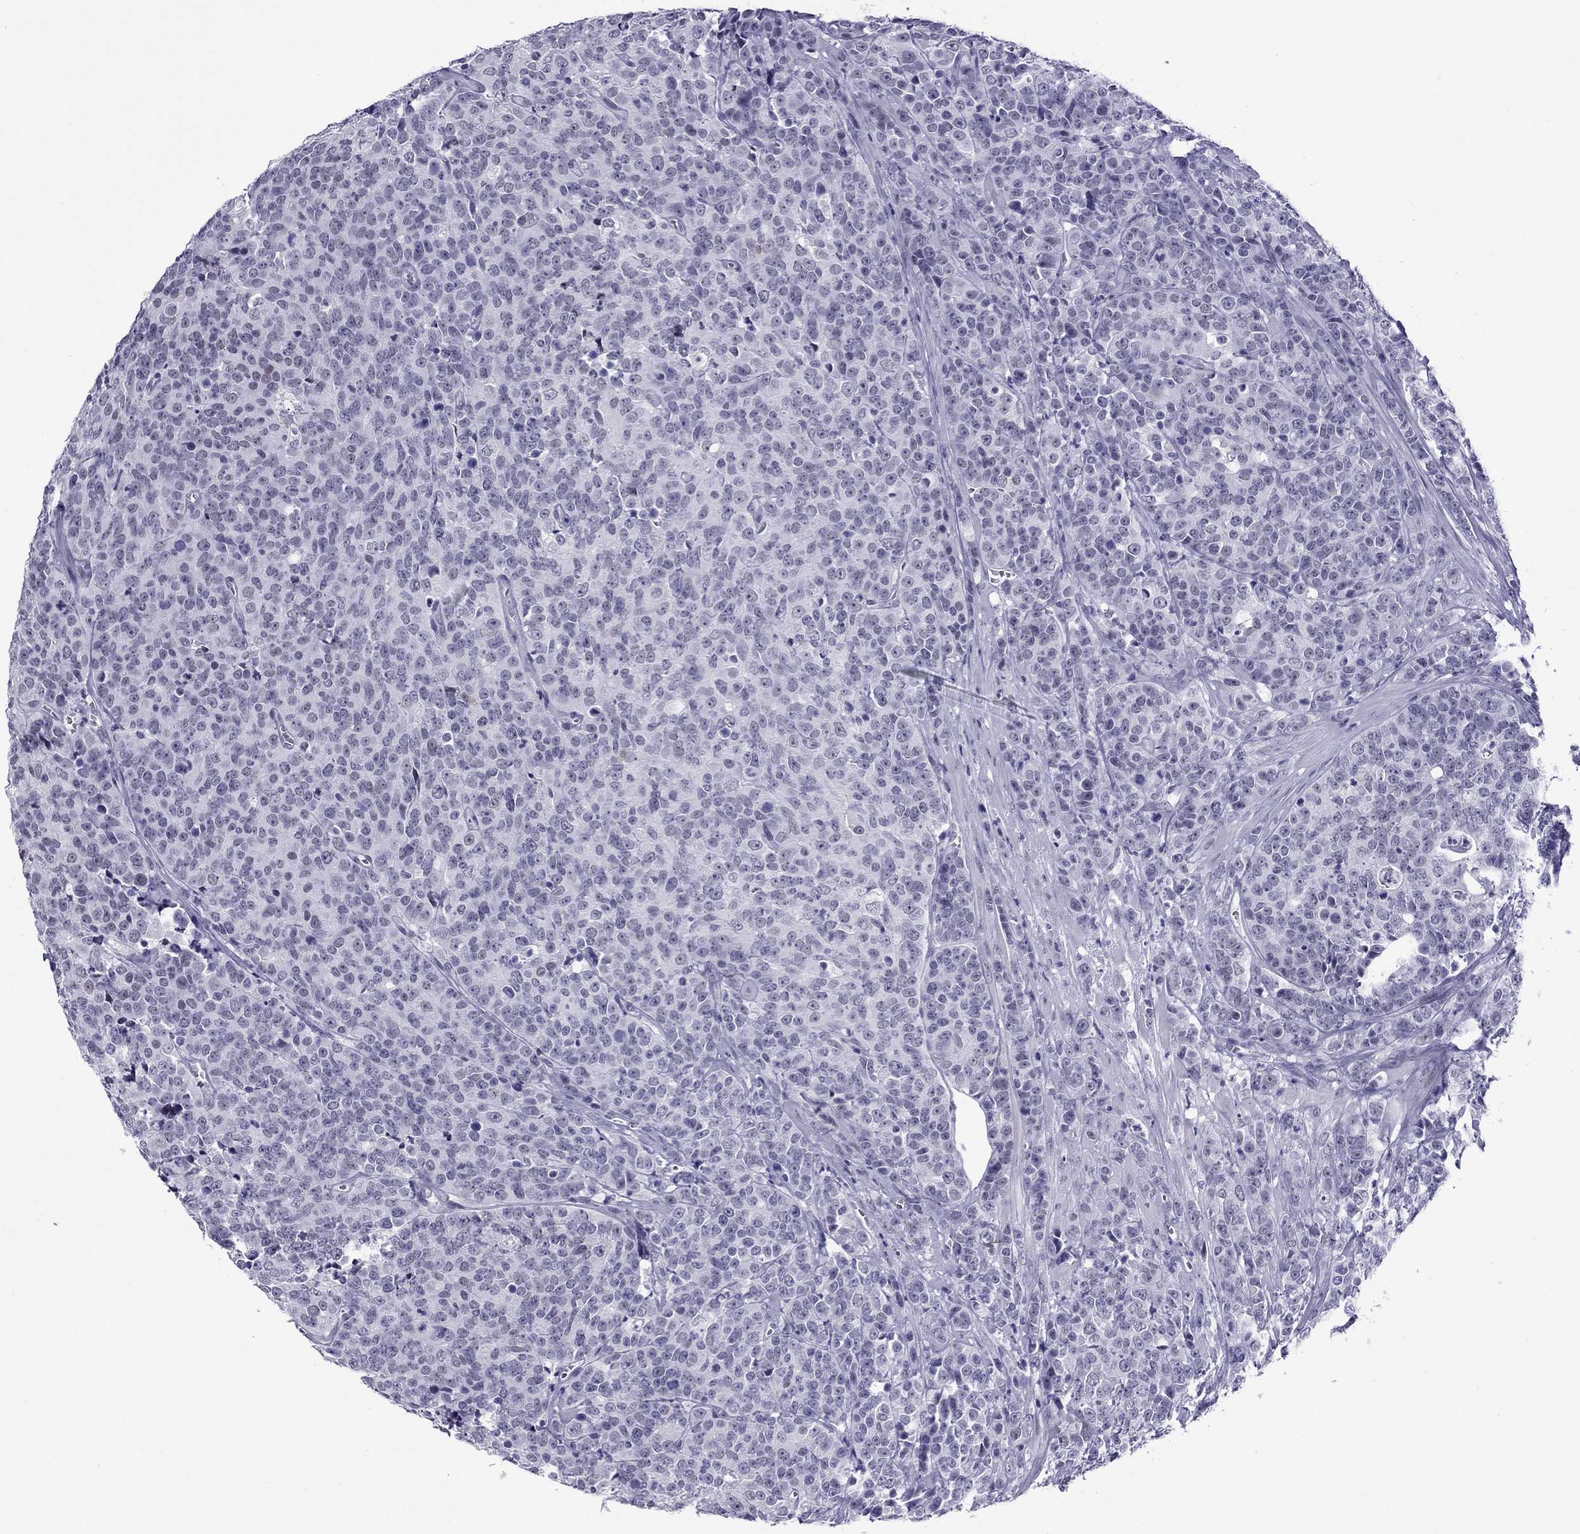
{"staining": {"intensity": "negative", "quantity": "none", "location": "none"}, "tissue": "prostate cancer", "cell_type": "Tumor cells", "image_type": "cancer", "snomed": [{"axis": "morphology", "description": "Adenocarcinoma, NOS"}, {"axis": "topography", "description": "Prostate"}], "caption": "Prostate adenocarcinoma was stained to show a protein in brown. There is no significant positivity in tumor cells.", "gene": "MYLK3", "patient": {"sex": "male", "age": 67}}